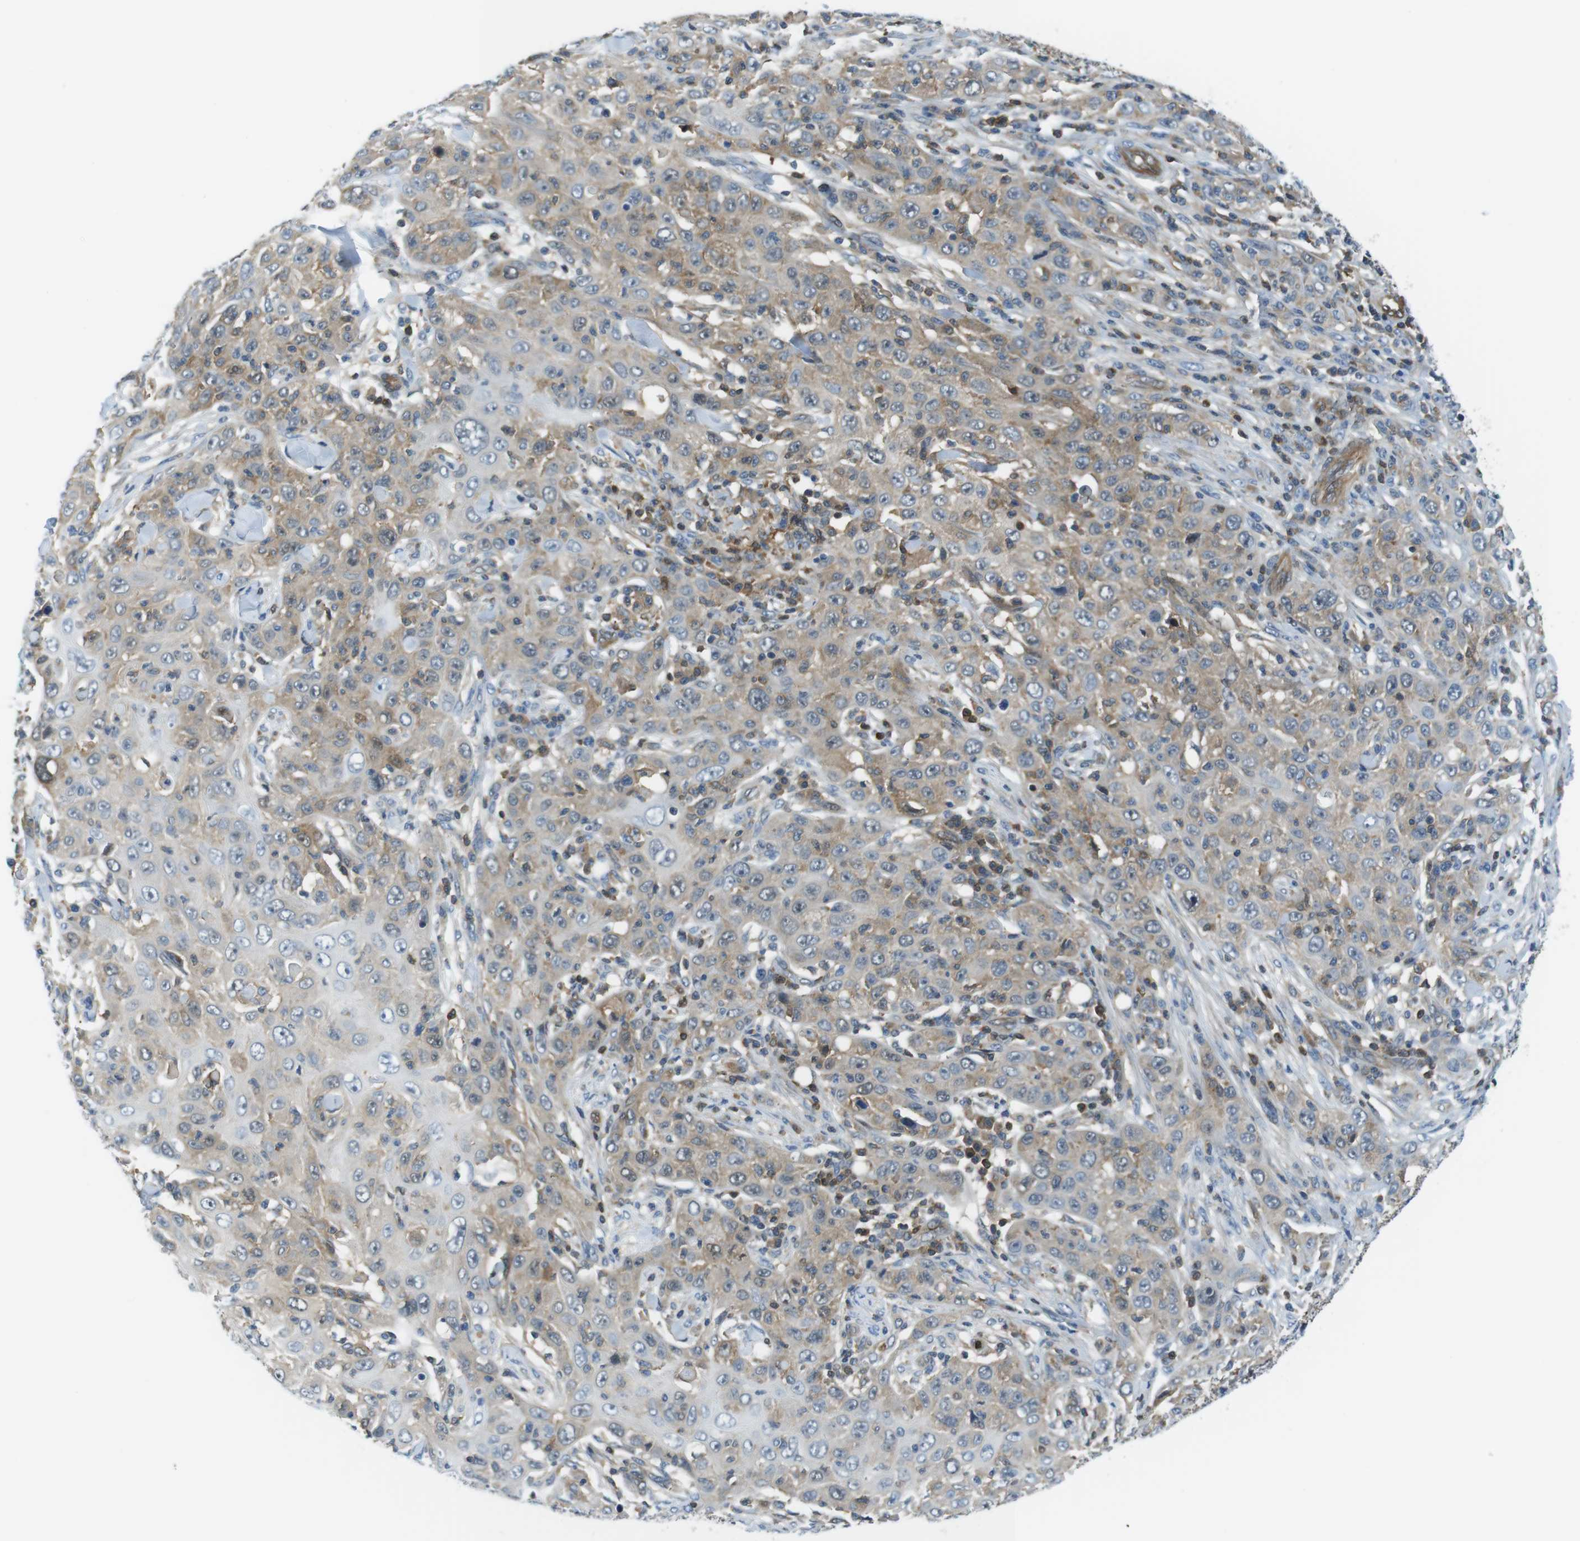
{"staining": {"intensity": "weak", "quantity": ">75%", "location": "cytoplasmic/membranous"}, "tissue": "skin cancer", "cell_type": "Tumor cells", "image_type": "cancer", "snomed": [{"axis": "morphology", "description": "Squamous cell carcinoma, NOS"}, {"axis": "topography", "description": "Skin"}], "caption": "Immunohistochemical staining of human squamous cell carcinoma (skin) shows low levels of weak cytoplasmic/membranous positivity in about >75% of tumor cells.", "gene": "TES", "patient": {"sex": "female", "age": 88}}